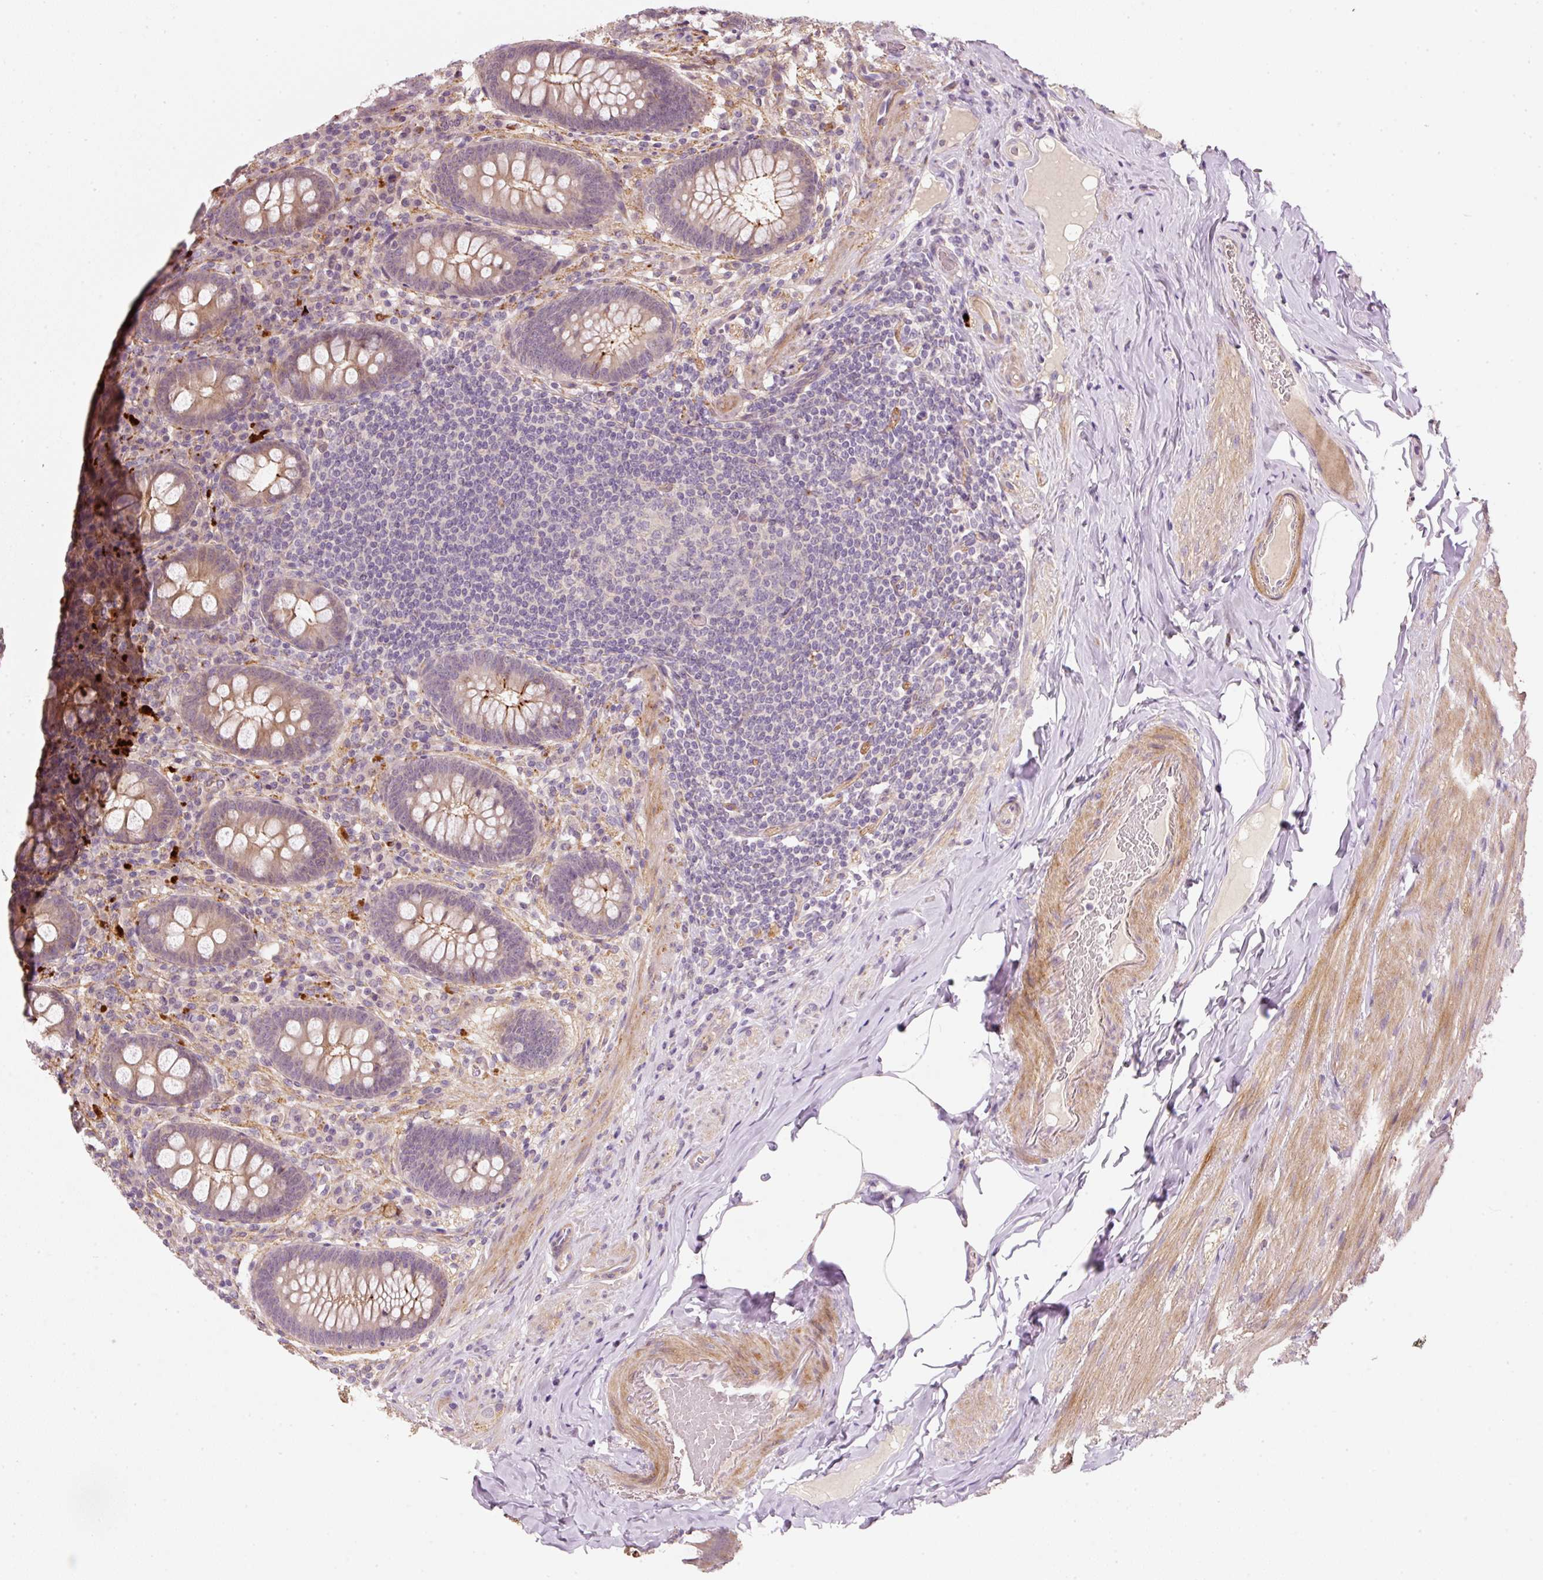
{"staining": {"intensity": "moderate", "quantity": "<25%", "location": "cytoplasmic/membranous"}, "tissue": "appendix", "cell_type": "Glandular cells", "image_type": "normal", "snomed": [{"axis": "morphology", "description": "Normal tissue, NOS"}, {"axis": "topography", "description": "Appendix"}], "caption": "Human appendix stained with a brown dye shows moderate cytoplasmic/membranous positive staining in approximately <25% of glandular cells.", "gene": "TIRAP", "patient": {"sex": "male", "age": 71}}